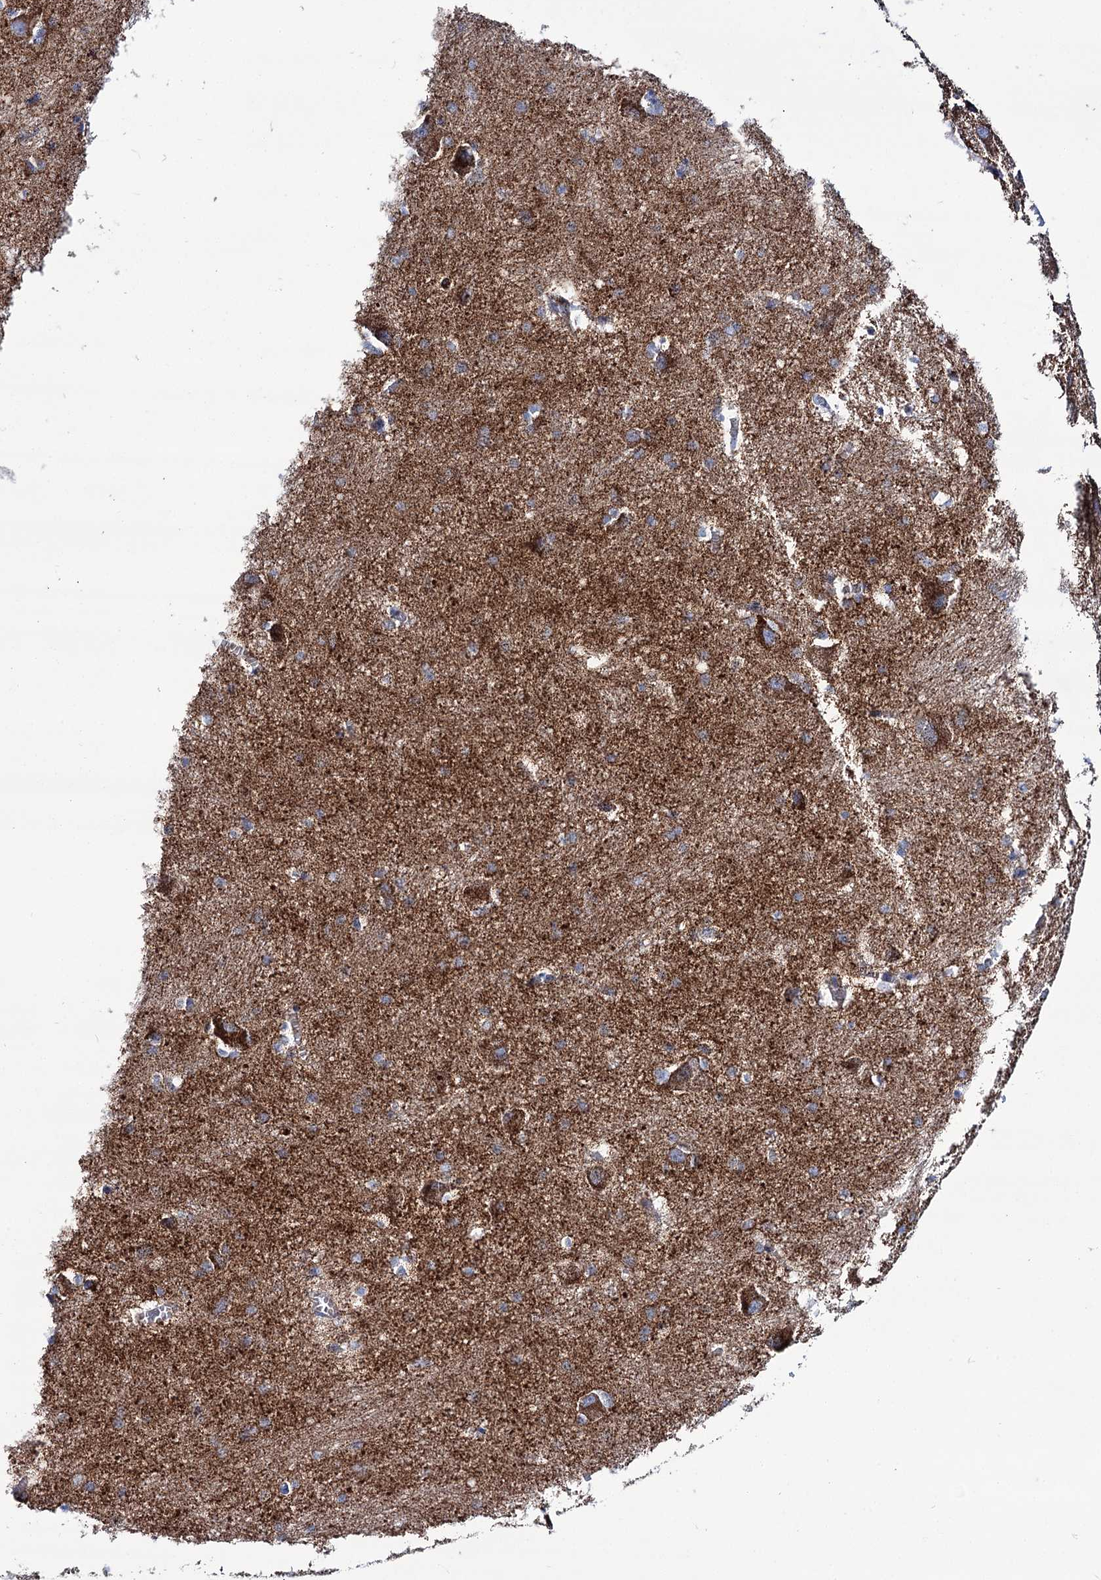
{"staining": {"intensity": "moderate", "quantity": ">75%", "location": "cytoplasmic/membranous"}, "tissue": "caudate", "cell_type": "Glial cells", "image_type": "normal", "snomed": [{"axis": "morphology", "description": "Normal tissue, NOS"}, {"axis": "topography", "description": "Lateral ventricle wall"}], "caption": "This is a histology image of IHC staining of benign caudate, which shows moderate positivity in the cytoplasmic/membranous of glial cells.", "gene": "UBASH3B", "patient": {"sex": "male", "age": 37}}